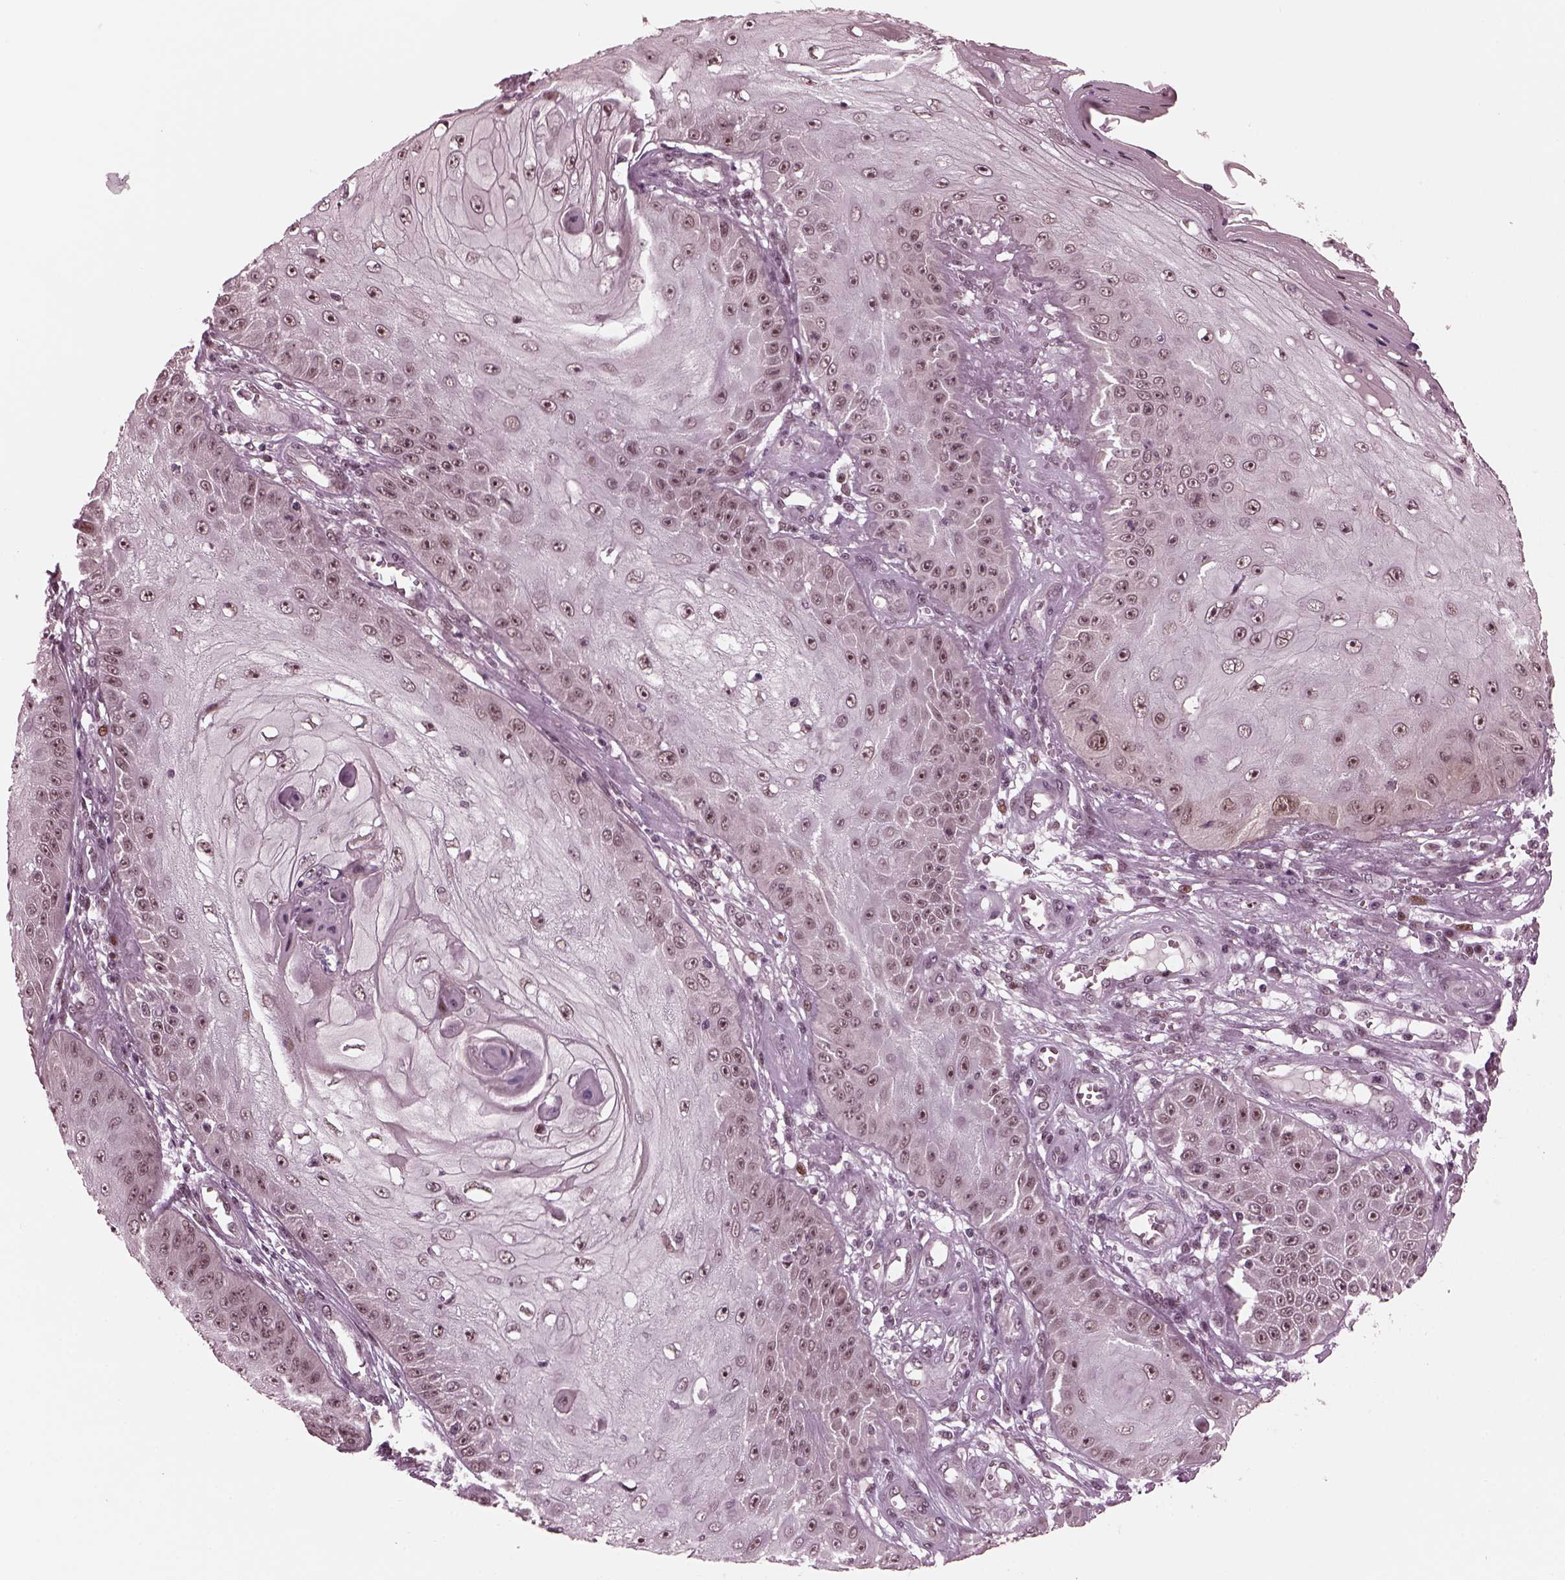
{"staining": {"intensity": "negative", "quantity": "none", "location": "none"}, "tissue": "skin cancer", "cell_type": "Tumor cells", "image_type": "cancer", "snomed": [{"axis": "morphology", "description": "Squamous cell carcinoma, NOS"}, {"axis": "topography", "description": "Skin"}], "caption": "The photomicrograph demonstrates no significant staining in tumor cells of squamous cell carcinoma (skin). (DAB (3,3'-diaminobenzidine) immunohistochemistry visualized using brightfield microscopy, high magnification).", "gene": "TRIB3", "patient": {"sex": "male", "age": 70}}